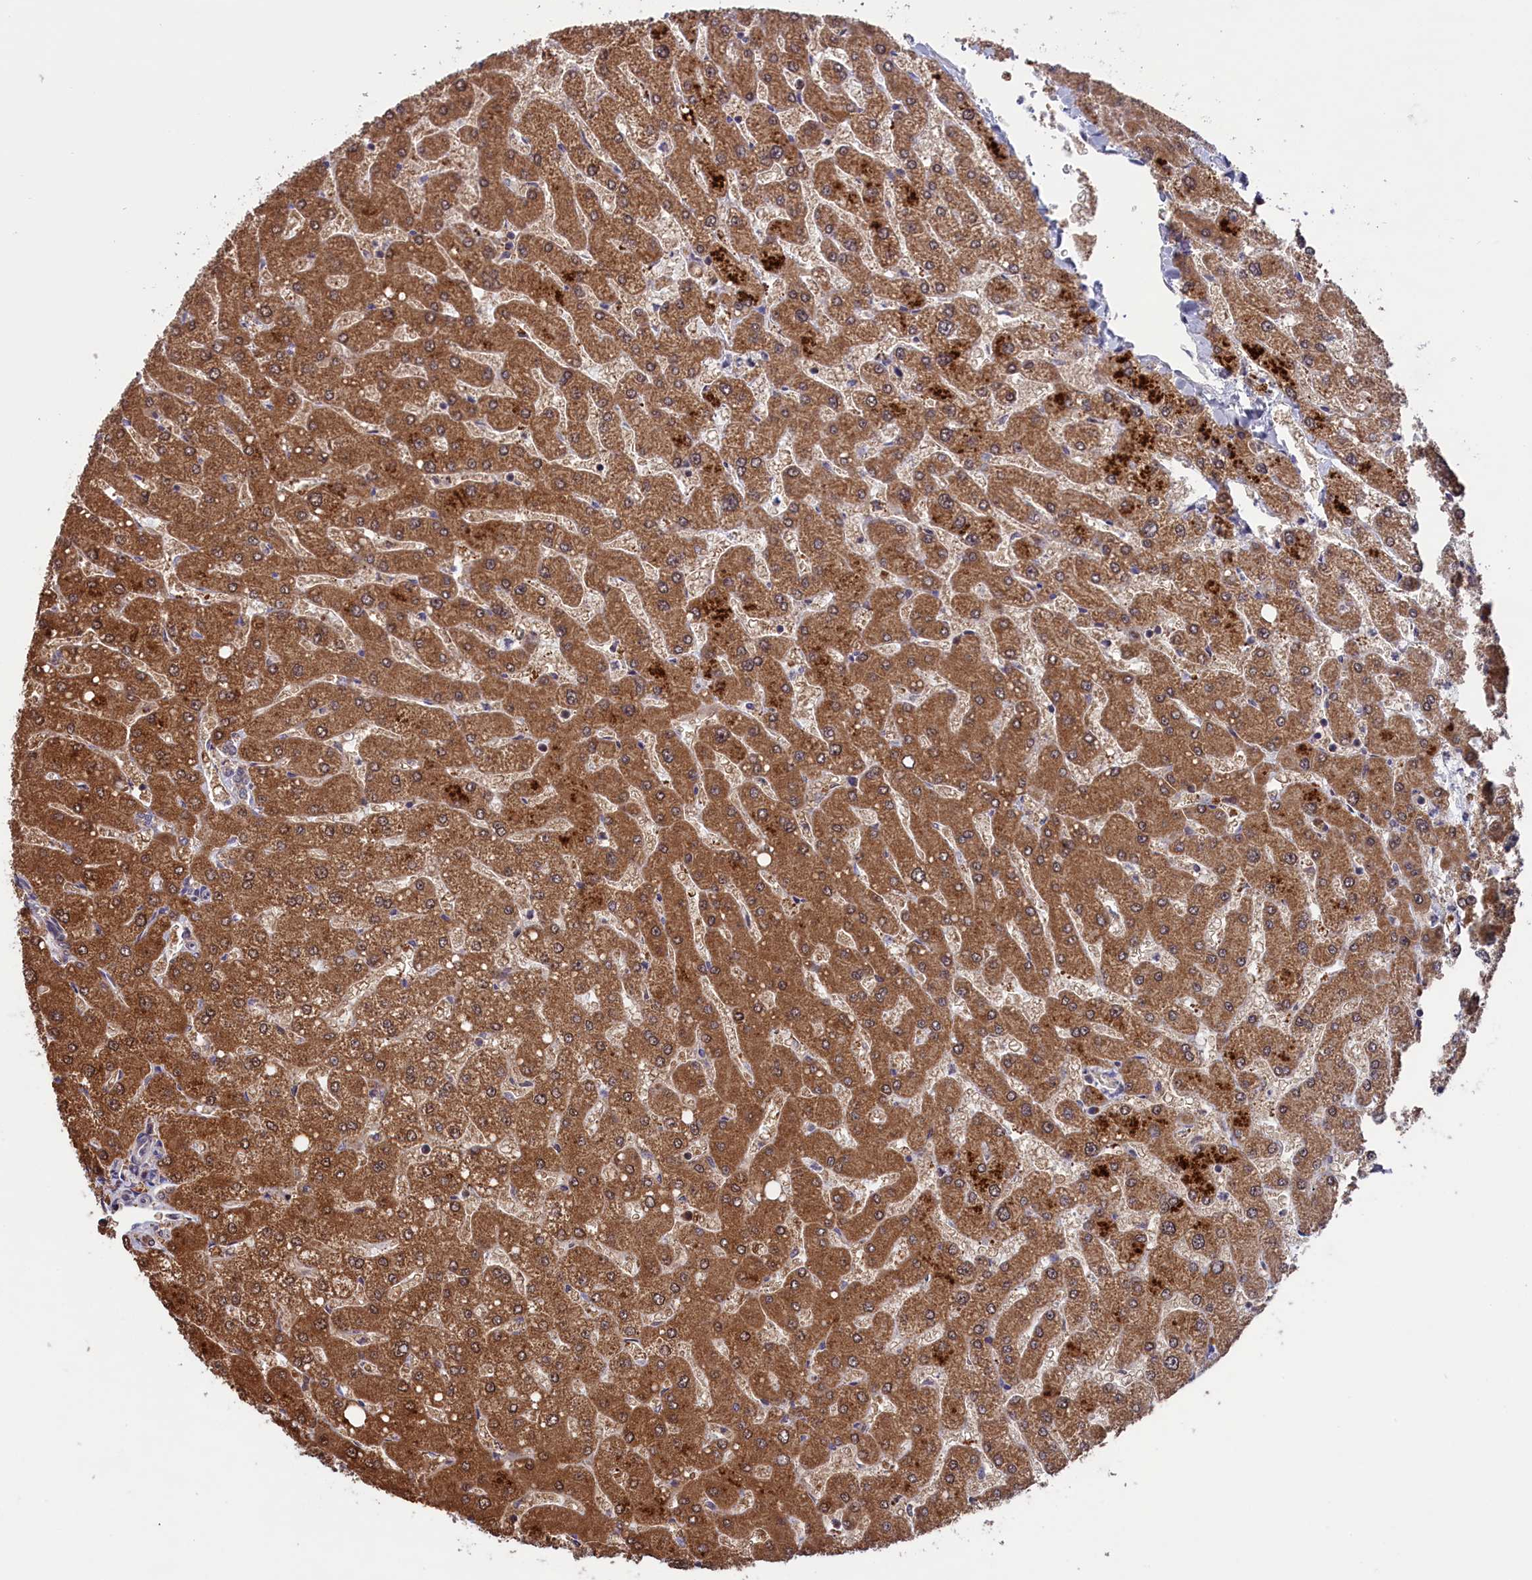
{"staining": {"intensity": "weak", "quantity": "25%-75%", "location": "cytoplasmic/membranous,nuclear"}, "tissue": "liver", "cell_type": "Cholangiocytes", "image_type": "normal", "snomed": [{"axis": "morphology", "description": "Normal tissue, NOS"}, {"axis": "topography", "description": "Liver"}], "caption": "Protein expression analysis of benign liver demonstrates weak cytoplasmic/membranous,nuclear expression in about 25%-75% of cholangiocytes. The protein is stained brown, and the nuclei are stained in blue (DAB IHC with brightfield microscopy, high magnification).", "gene": "TIMM44", "patient": {"sex": "male", "age": 55}}